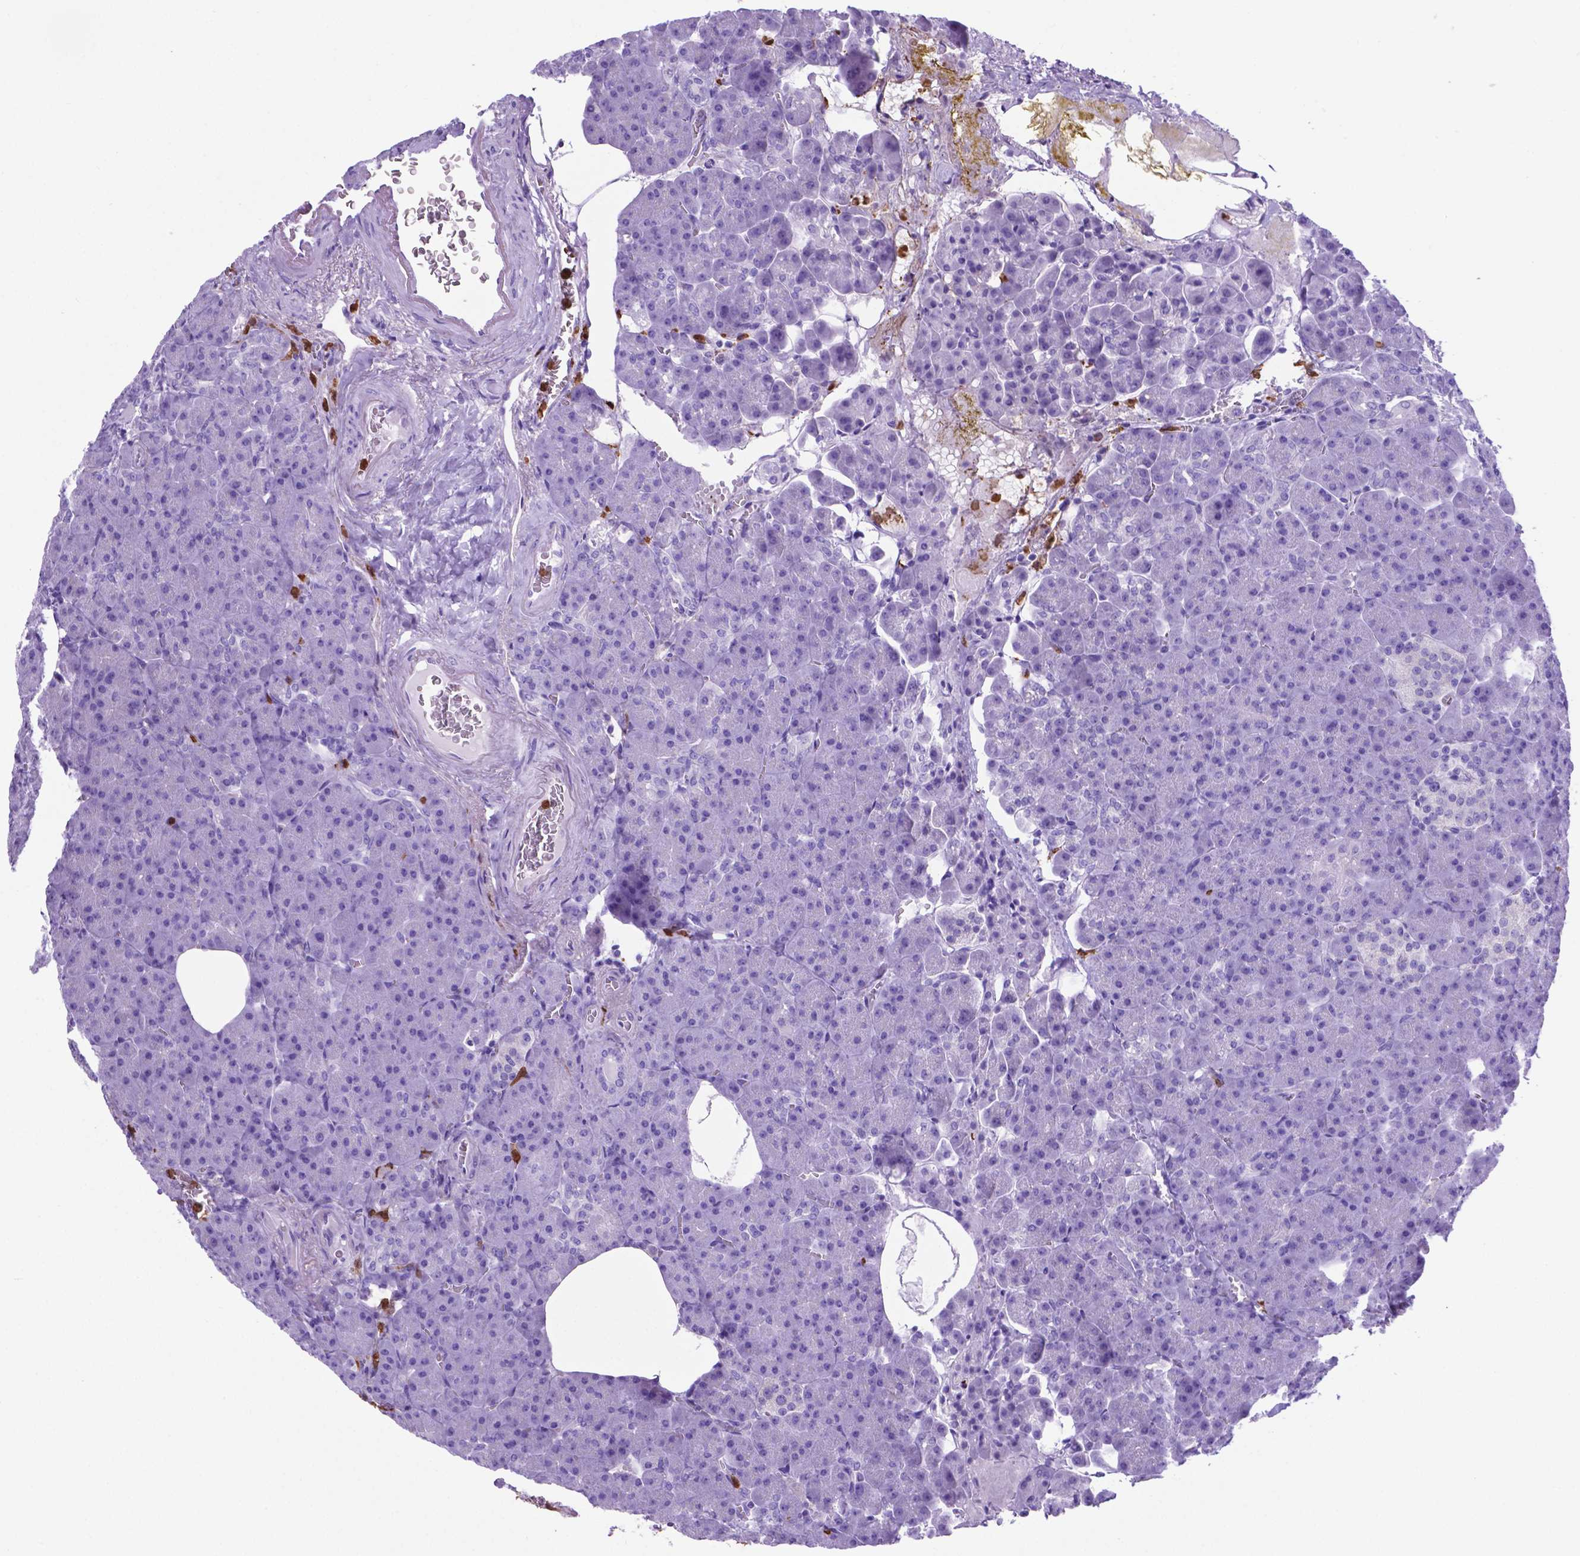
{"staining": {"intensity": "negative", "quantity": "none", "location": "none"}, "tissue": "pancreas", "cell_type": "Exocrine glandular cells", "image_type": "normal", "snomed": [{"axis": "morphology", "description": "Normal tissue, NOS"}, {"axis": "topography", "description": "Pancreas"}], "caption": "An immunohistochemistry (IHC) photomicrograph of unremarkable pancreas is shown. There is no staining in exocrine glandular cells of pancreas.", "gene": "LZTR1", "patient": {"sex": "female", "age": 74}}